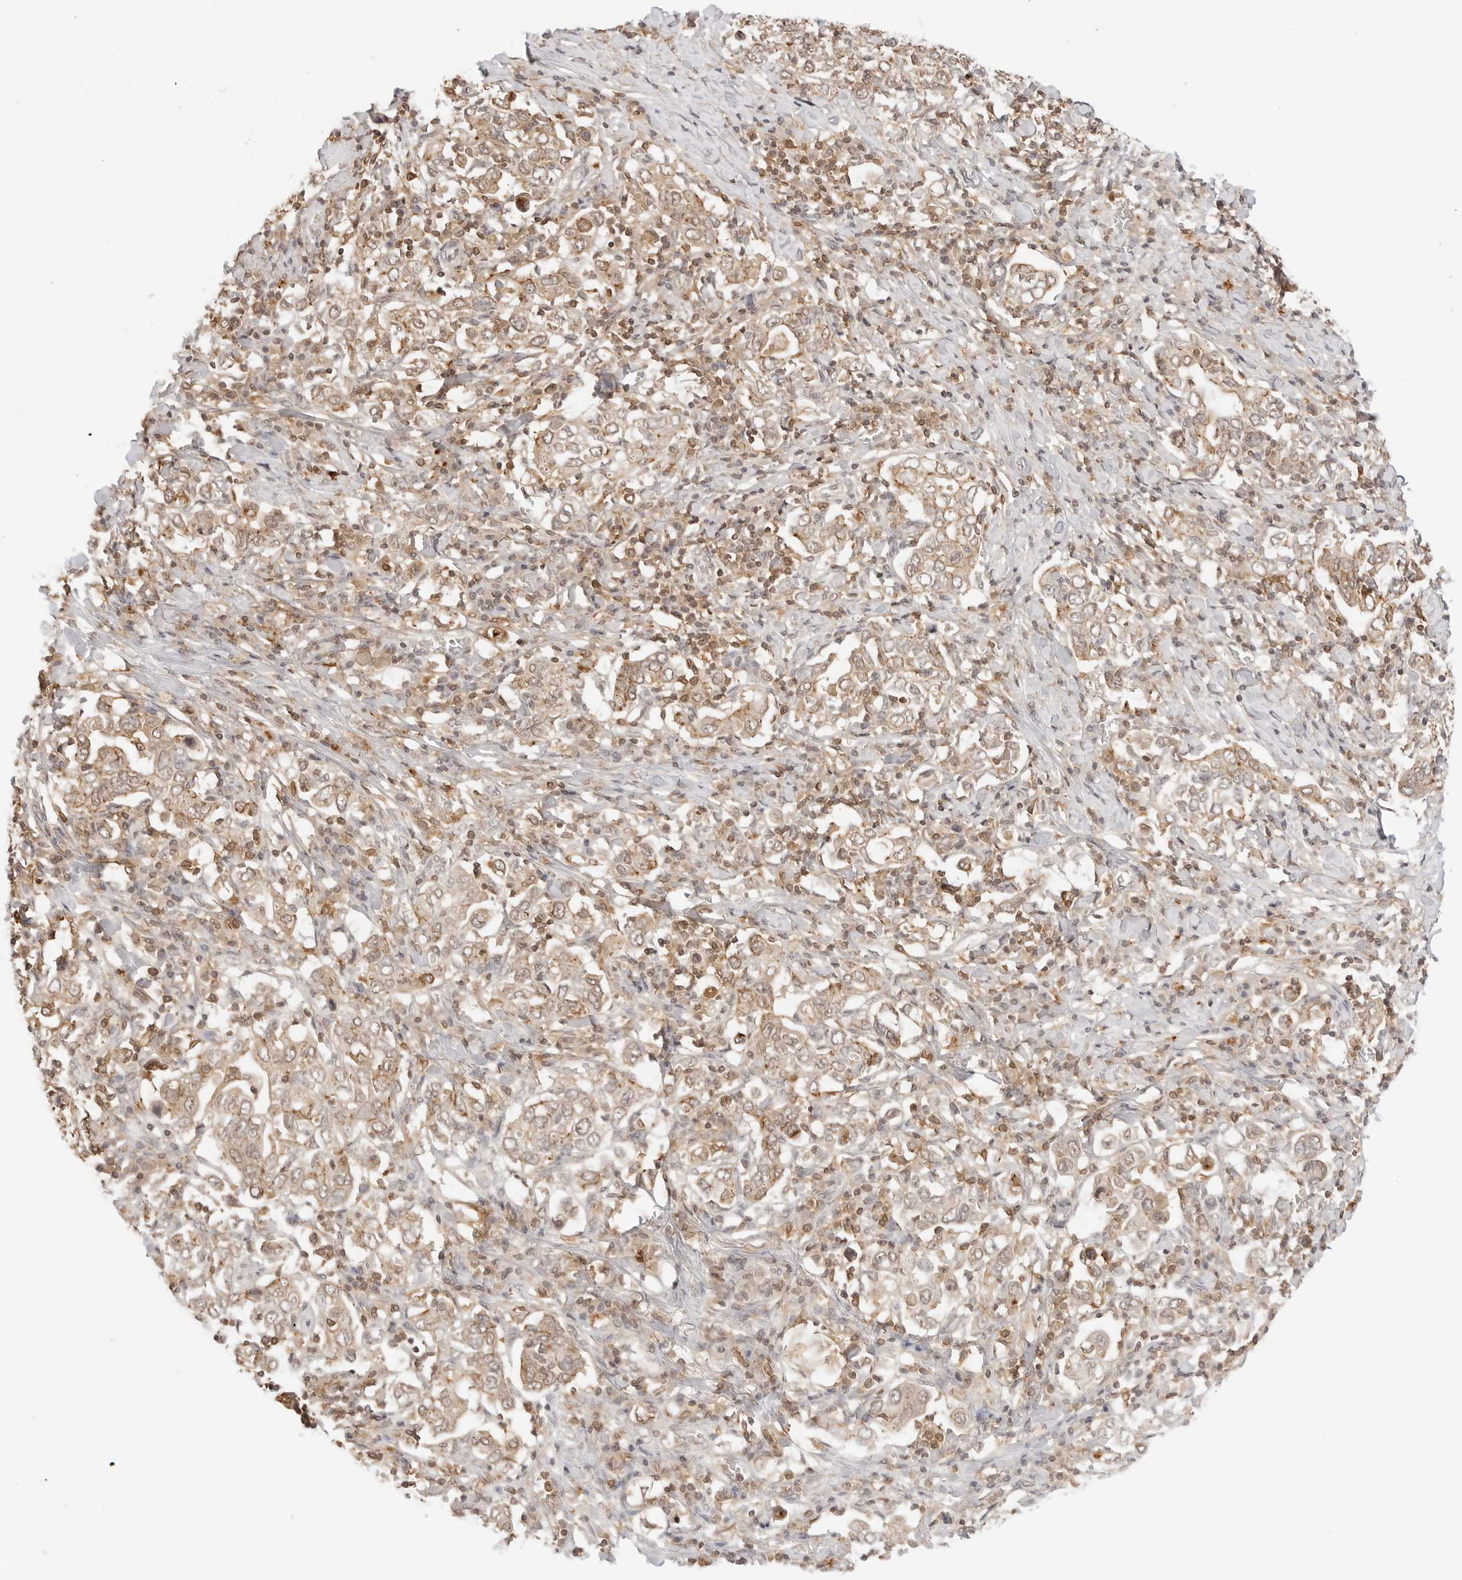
{"staining": {"intensity": "weak", "quantity": ">75%", "location": "cytoplasmic/membranous"}, "tissue": "stomach cancer", "cell_type": "Tumor cells", "image_type": "cancer", "snomed": [{"axis": "morphology", "description": "Adenocarcinoma, NOS"}, {"axis": "topography", "description": "Stomach, upper"}], "caption": "DAB (3,3'-diaminobenzidine) immunohistochemical staining of stomach cancer (adenocarcinoma) reveals weak cytoplasmic/membranous protein positivity in approximately >75% of tumor cells. (brown staining indicates protein expression, while blue staining denotes nuclei).", "gene": "EPHA1", "patient": {"sex": "male", "age": 62}}